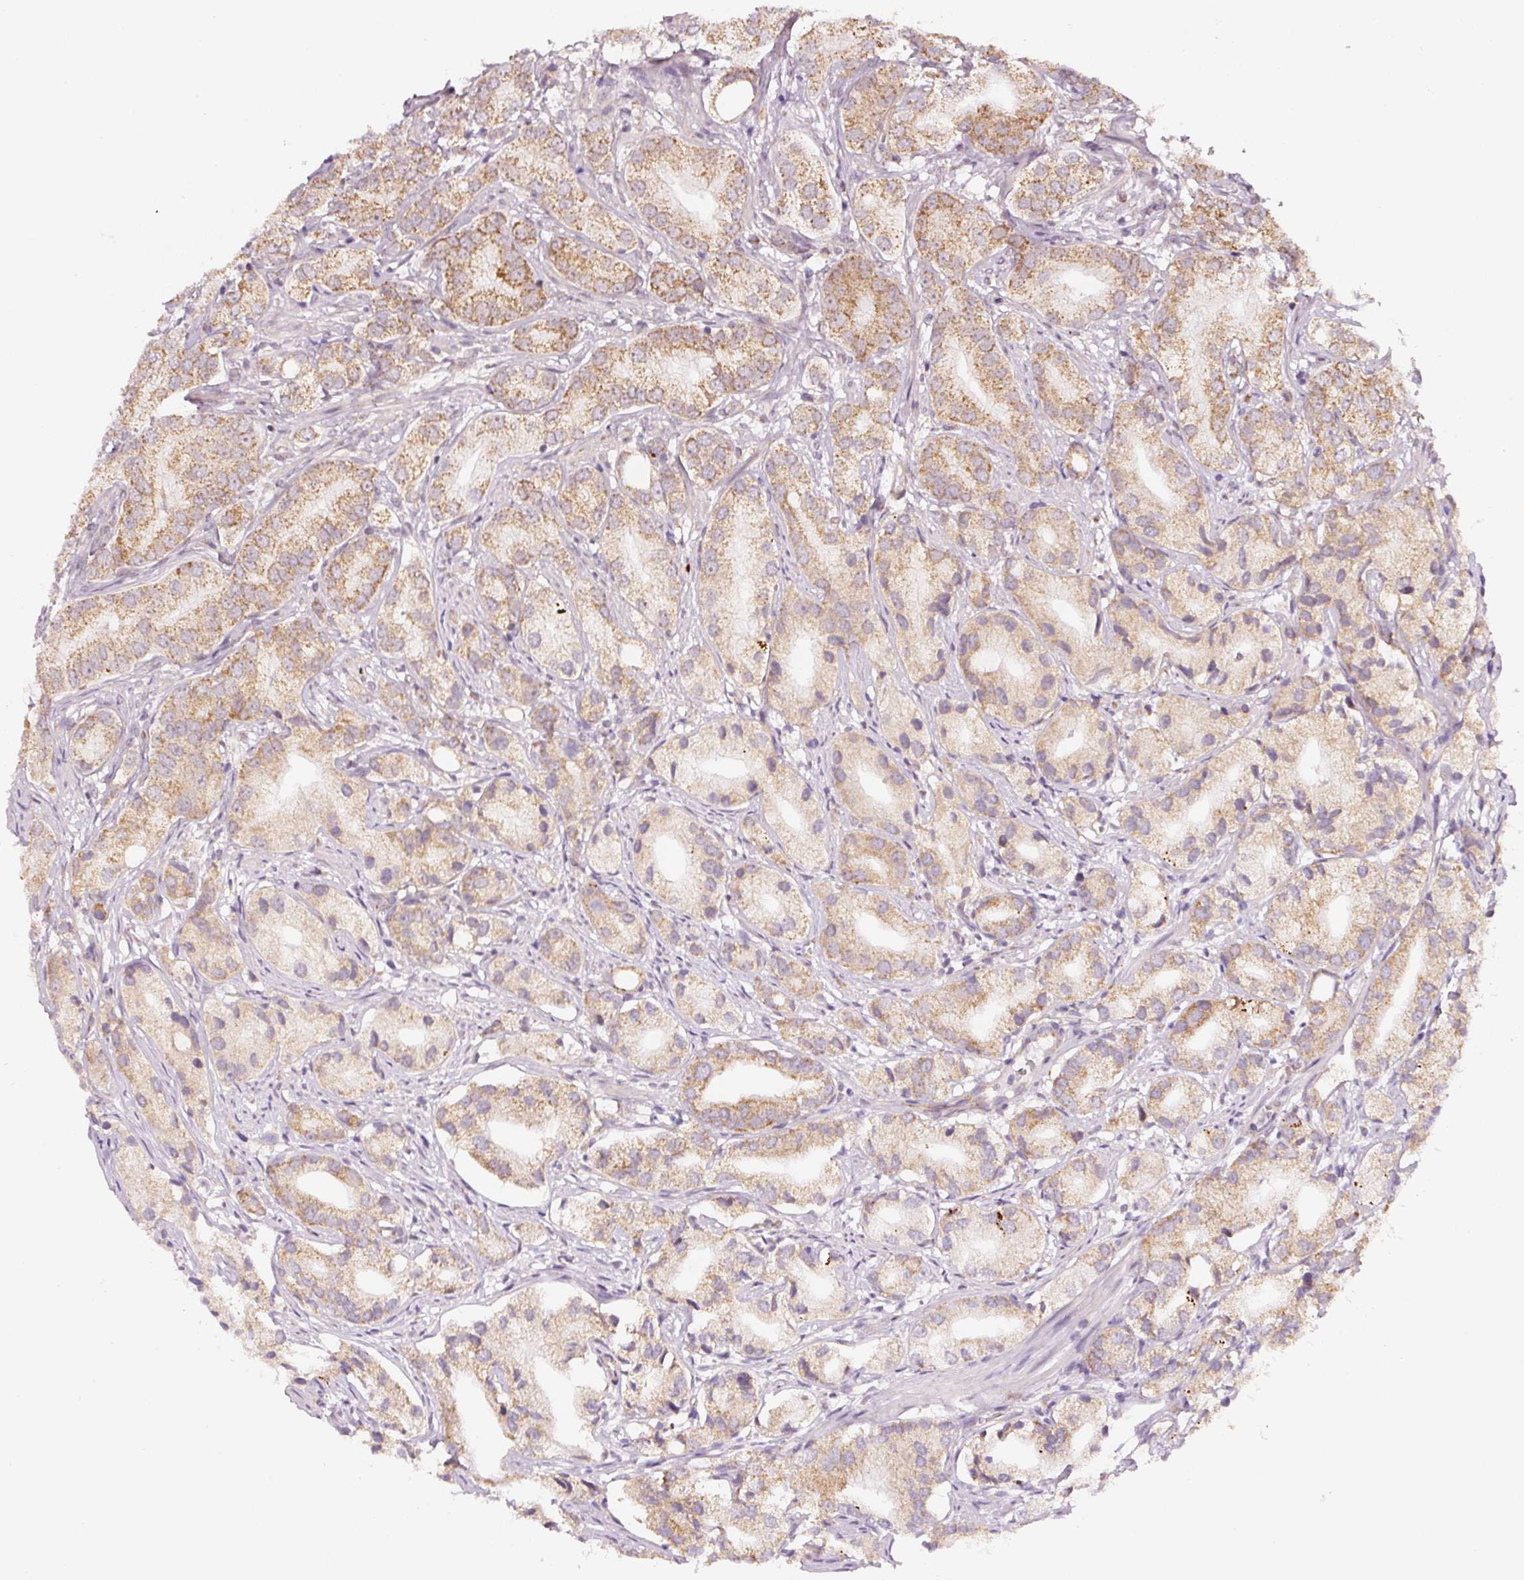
{"staining": {"intensity": "moderate", "quantity": ">75%", "location": "cytoplasmic/membranous"}, "tissue": "prostate cancer", "cell_type": "Tumor cells", "image_type": "cancer", "snomed": [{"axis": "morphology", "description": "Adenocarcinoma, High grade"}, {"axis": "topography", "description": "Prostate"}], "caption": "Prostate adenocarcinoma (high-grade) stained for a protein (brown) reveals moderate cytoplasmic/membranous positive staining in approximately >75% of tumor cells.", "gene": "ZNF460", "patient": {"sex": "male", "age": 82}}